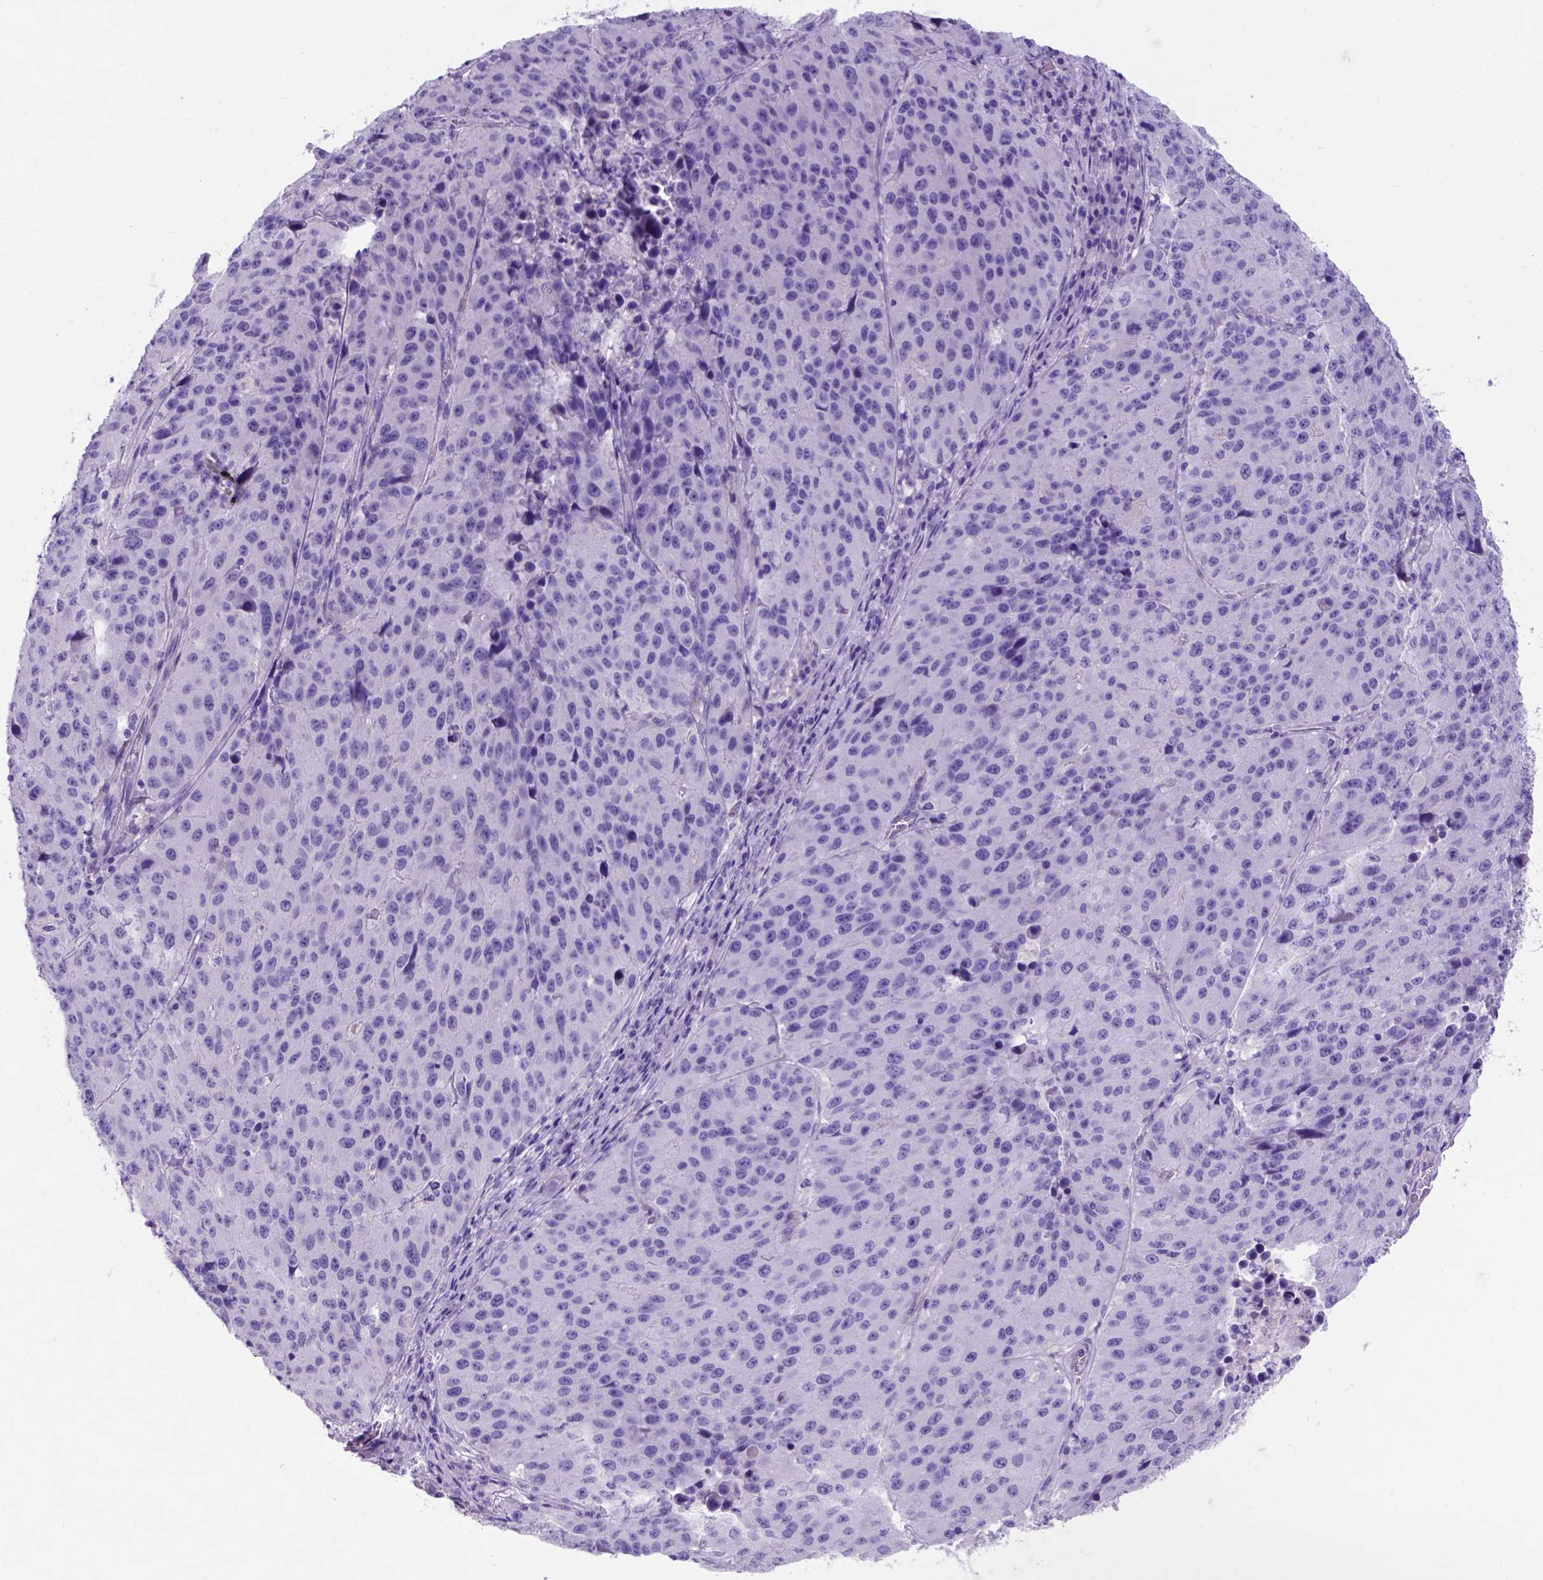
{"staining": {"intensity": "negative", "quantity": "none", "location": "none"}, "tissue": "stomach cancer", "cell_type": "Tumor cells", "image_type": "cancer", "snomed": [{"axis": "morphology", "description": "Adenocarcinoma, NOS"}, {"axis": "topography", "description": "Stomach"}], "caption": "The histopathology image exhibits no significant expression in tumor cells of stomach adenocarcinoma. (Brightfield microscopy of DAB immunohistochemistry (IHC) at high magnification).", "gene": "EGFR", "patient": {"sex": "male", "age": 71}}